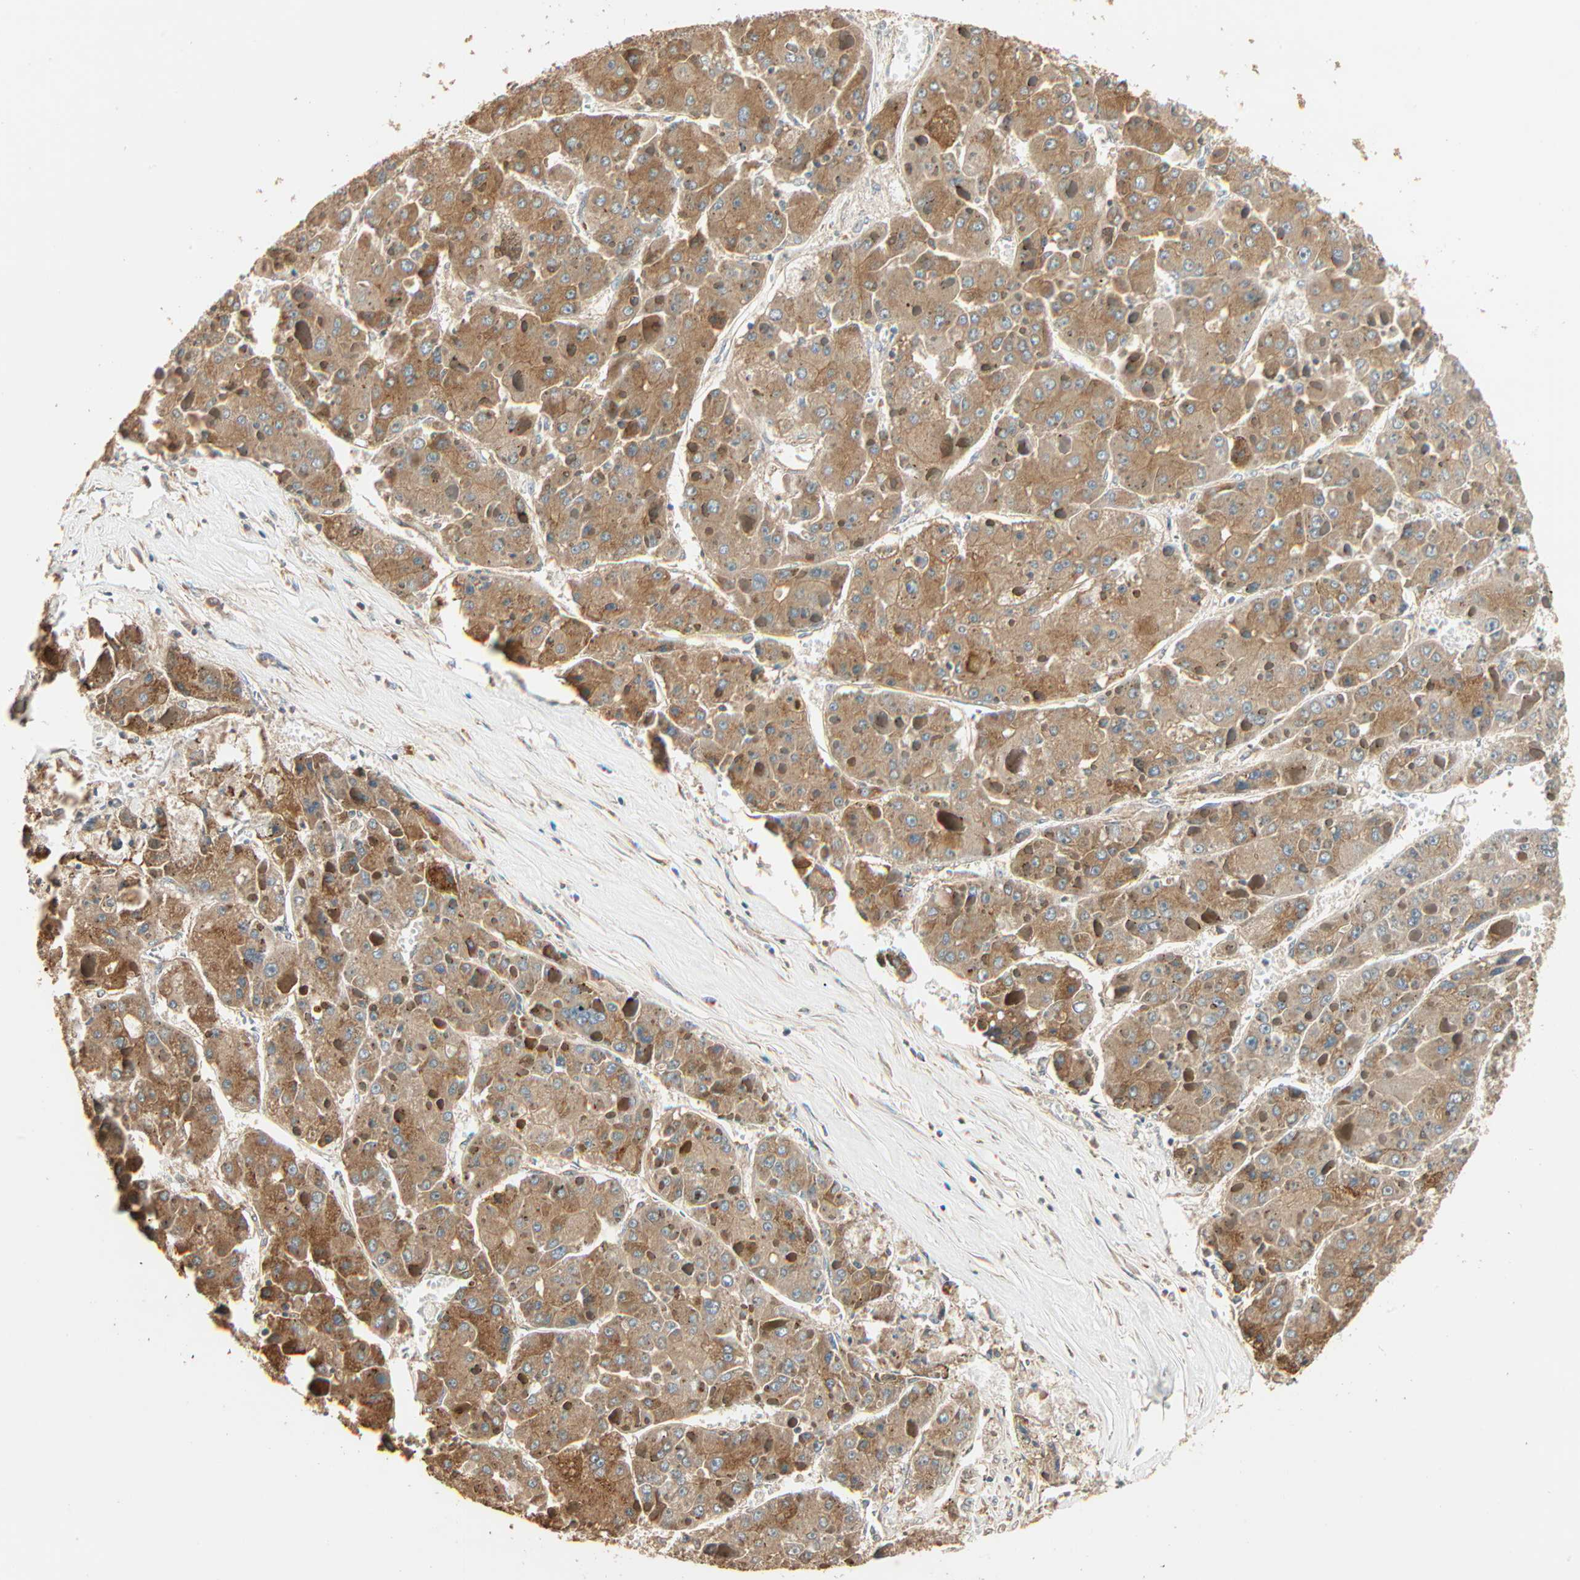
{"staining": {"intensity": "moderate", "quantity": ">75%", "location": "cytoplasmic/membranous"}, "tissue": "liver cancer", "cell_type": "Tumor cells", "image_type": "cancer", "snomed": [{"axis": "morphology", "description": "Carcinoma, Hepatocellular, NOS"}, {"axis": "topography", "description": "Liver"}], "caption": "Liver cancer (hepatocellular carcinoma) stained for a protein shows moderate cytoplasmic/membranous positivity in tumor cells.", "gene": "GALK1", "patient": {"sex": "female", "age": 73}}